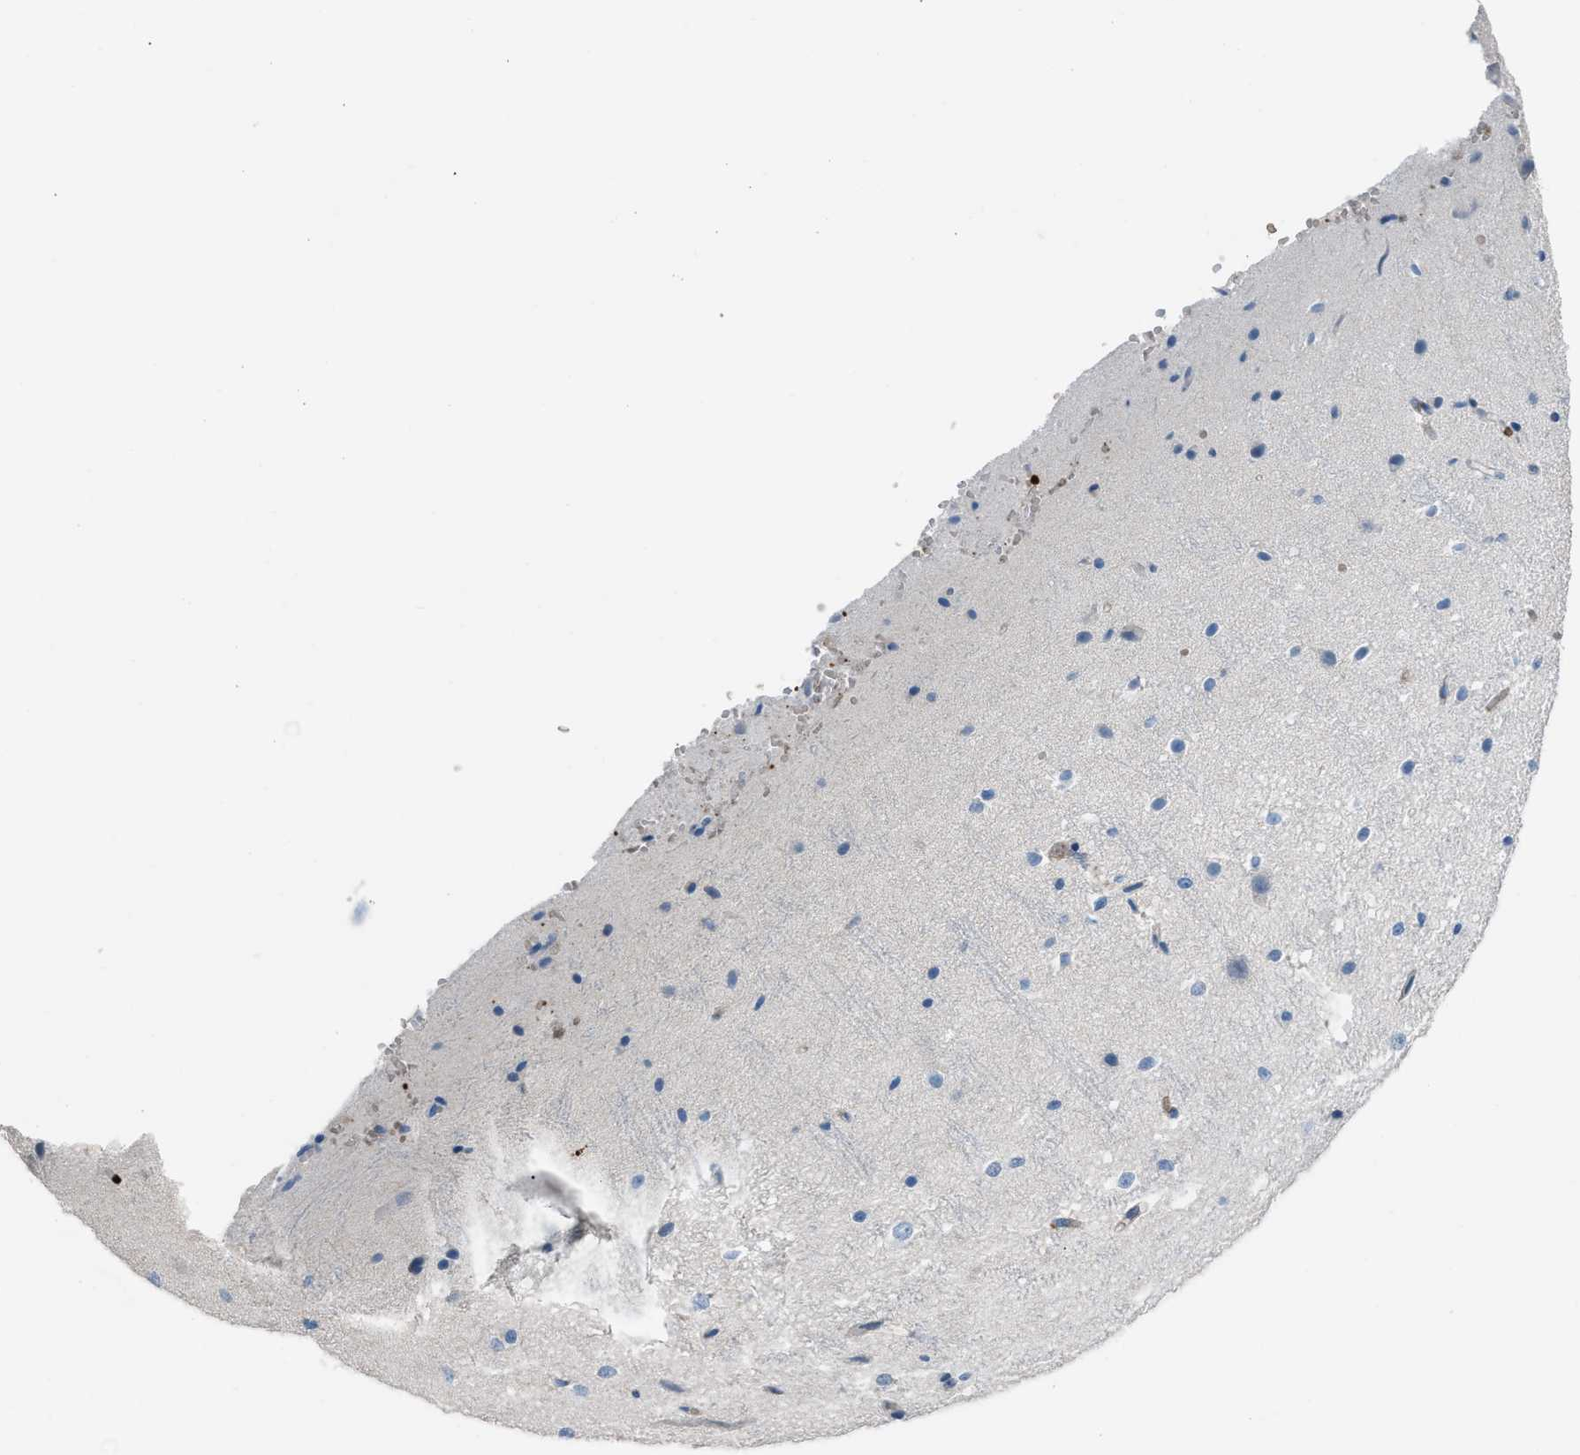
{"staining": {"intensity": "negative", "quantity": "none", "location": "none"}, "tissue": "cerebral cortex", "cell_type": "Endothelial cells", "image_type": "normal", "snomed": [{"axis": "morphology", "description": "Normal tissue, NOS"}, {"axis": "morphology", "description": "Developmental malformation"}, {"axis": "topography", "description": "Cerebral cortex"}], "caption": "This is an immunohistochemistry (IHC) photomicrograph of unremarkable human cerebral cortex. There is no positivity in endothelial cells.", "gene": "CFAP77", "patient": {"sex": "female", "age": 30}}